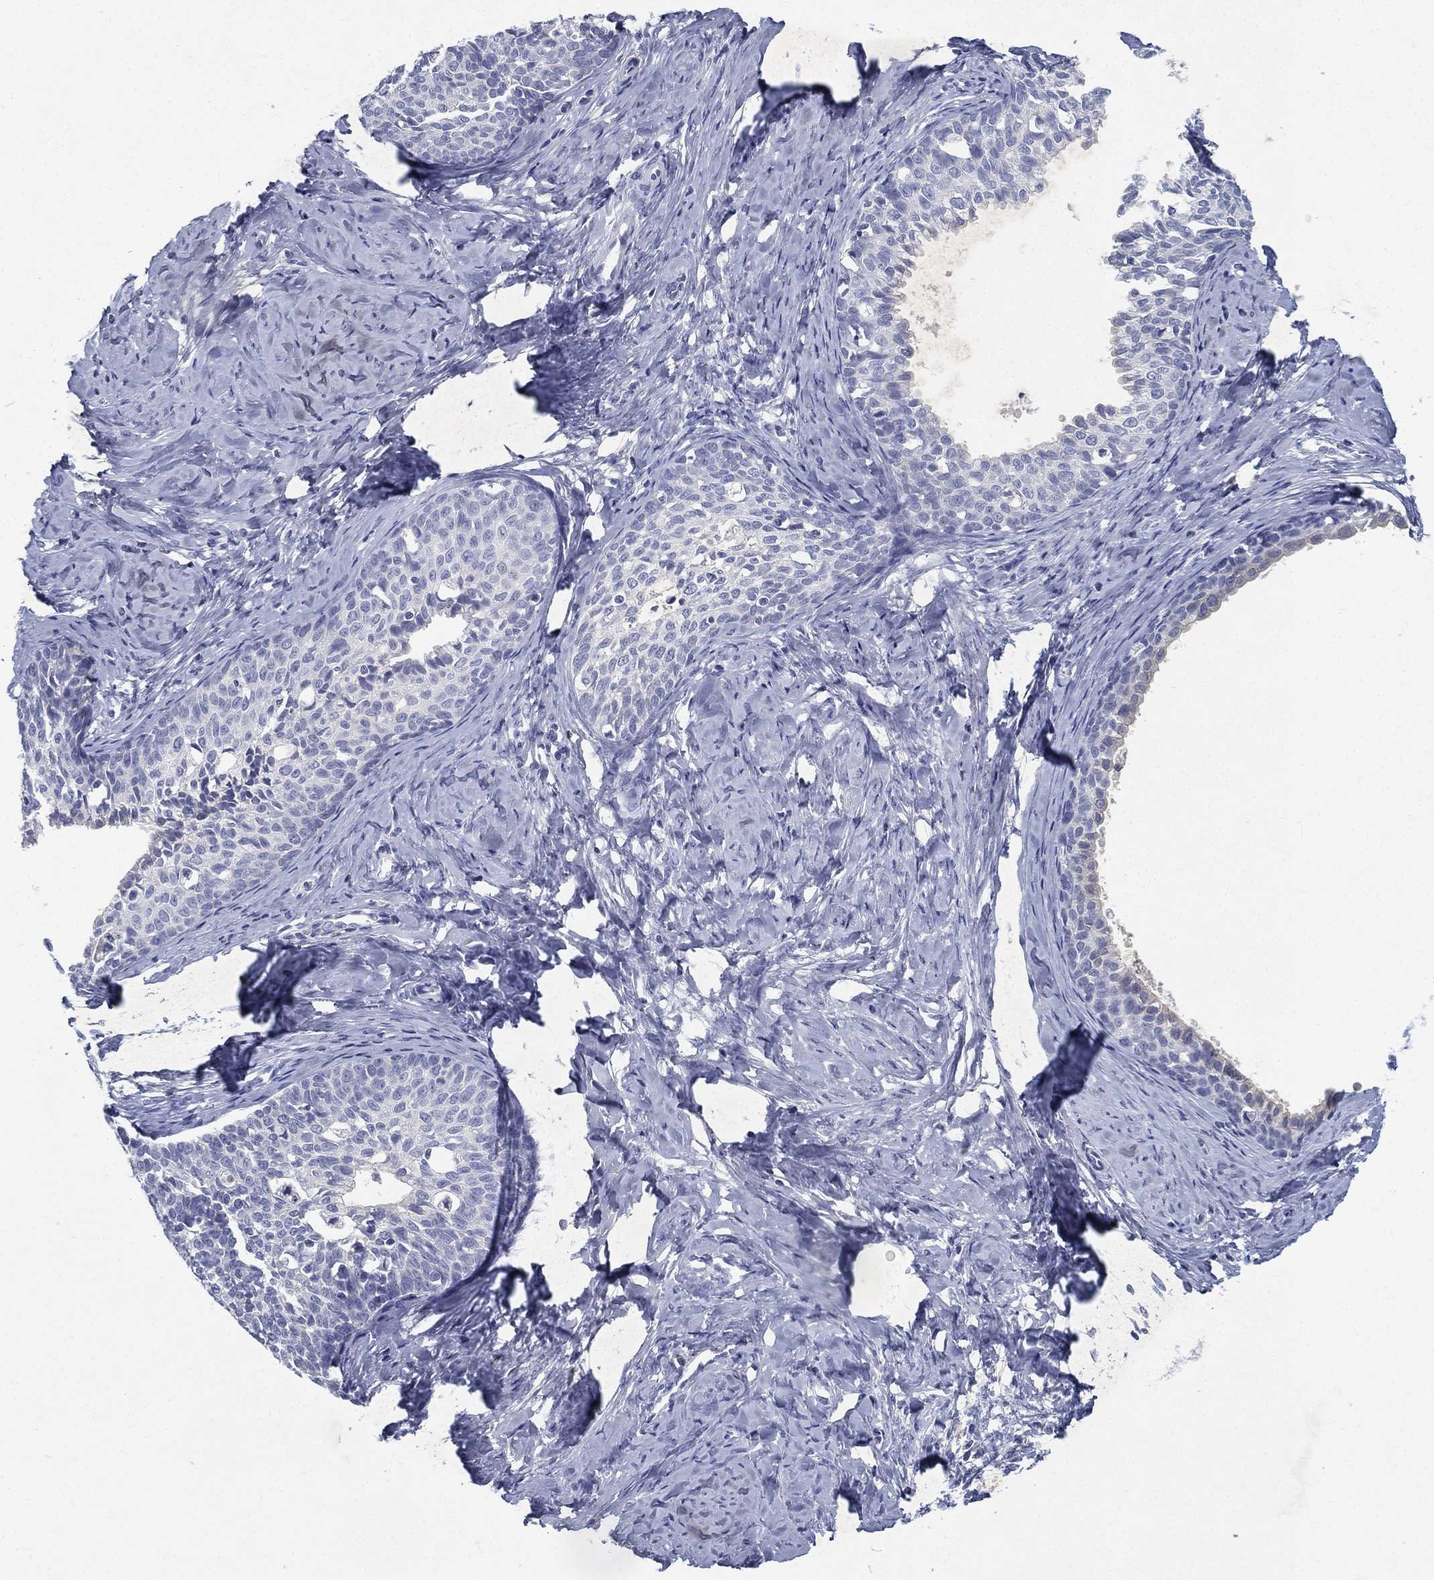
{"staining": {"intensity": "negative", "quantity": "none", "location": "none"}, "tissue": "cervical cancer", "cell_type": "Tumor cells", "image_type": "cancer", "snomed": [{"axis": "morphology", "description": "Squamous cell carcinoma, NOS"}, {"axis": "topography", "description": "Cervix"}], "caption": "A high-resolution micrograph shows immunohistochemistry staining of squamous cell carcinoma (cervical), which shows no significant staining in tumor cells.", "gene": "RGS13", "patient": {"sex": "female", "age": 51}}